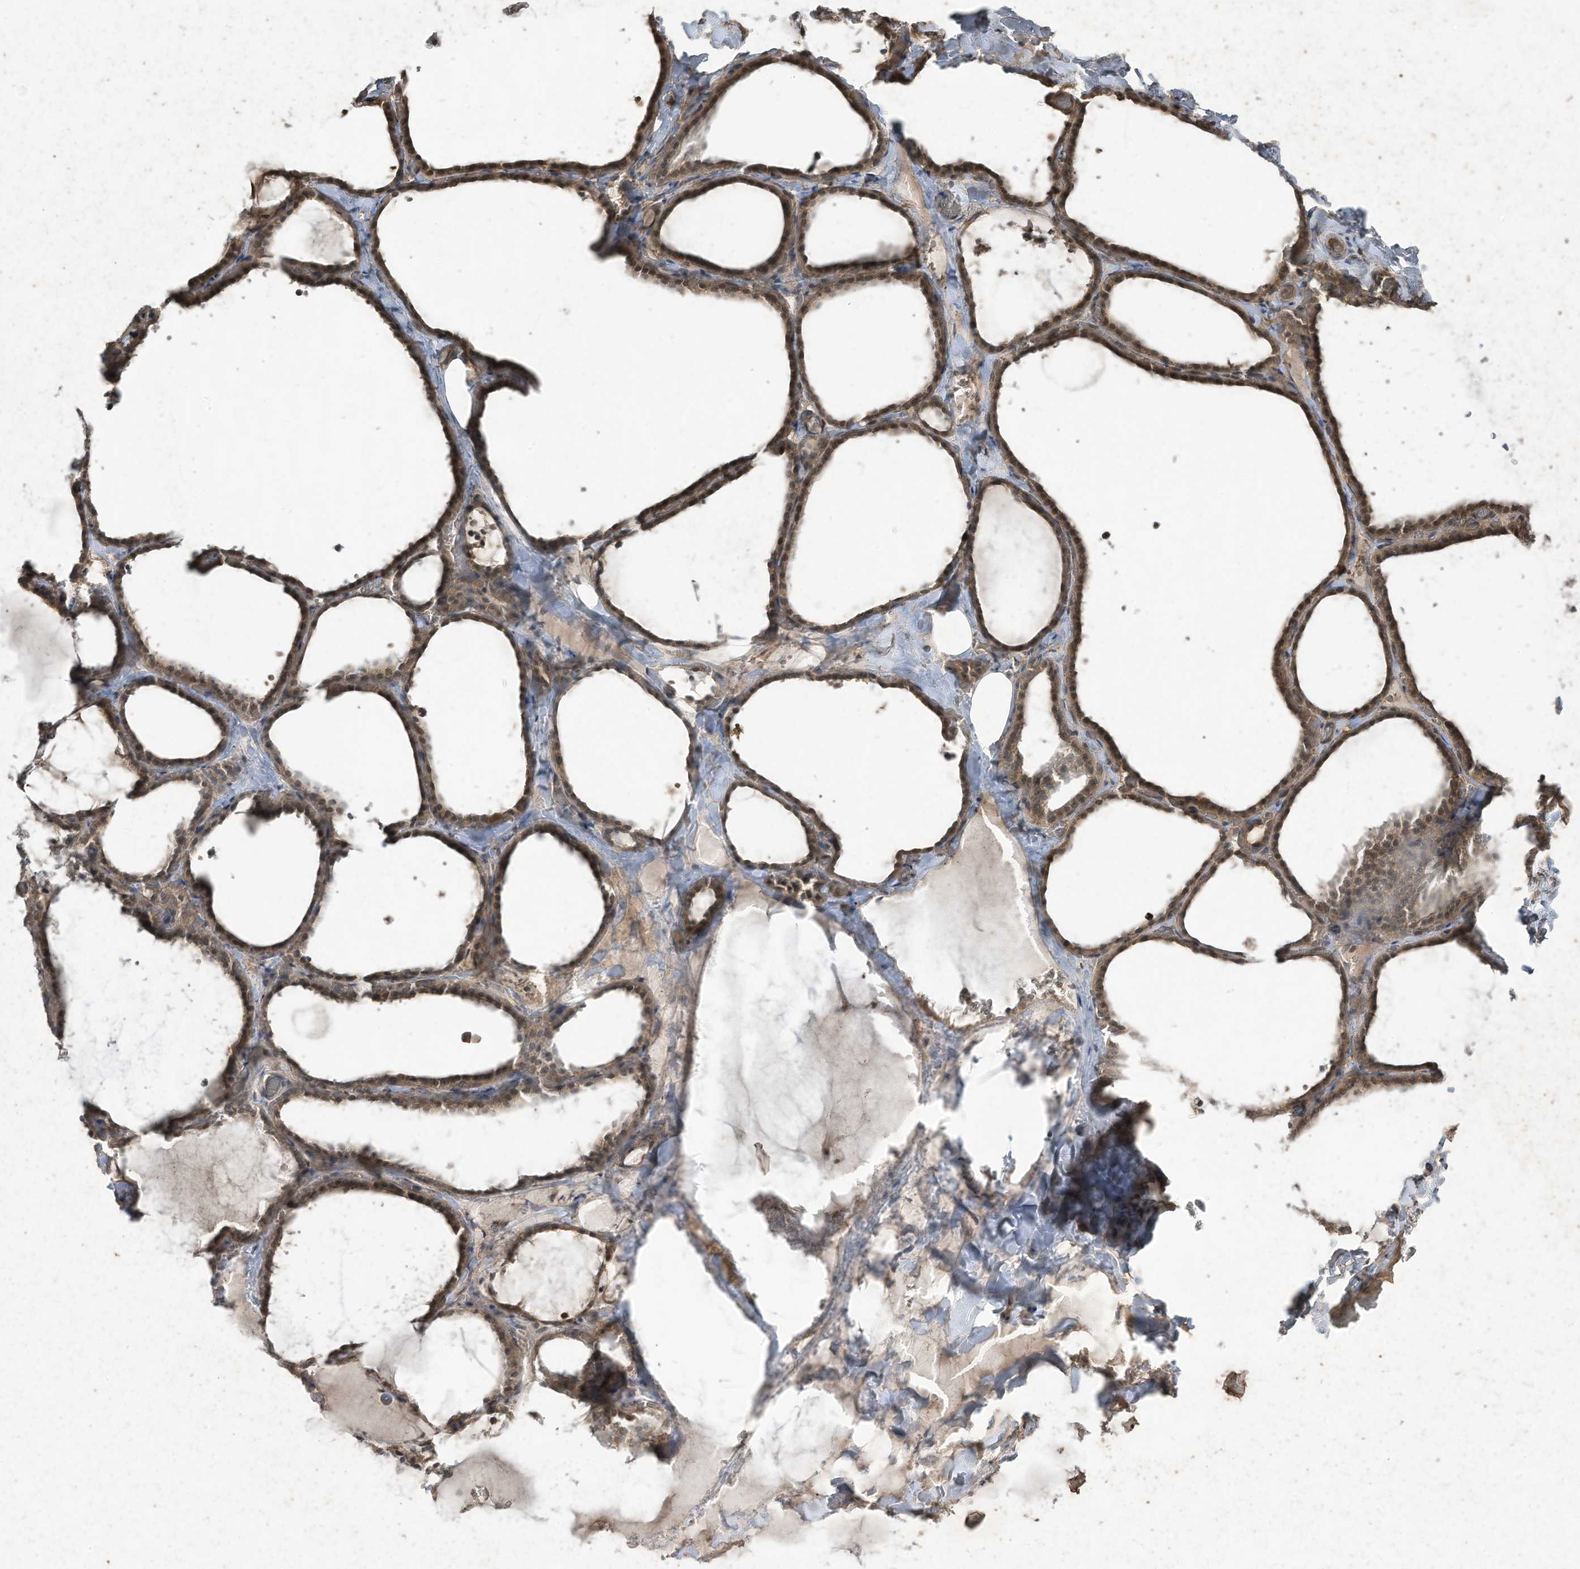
{"staining": {"intensity": "moderate", "quantity": ">75%", "location": "cytoplasmic/membranous"}, "tissue": "thyroid gland", "cell_type": "Glandular cells", "image_type": "normal", "snomed": [{"axis": "morphology", "description": "Normal tissue, NOS"}, {"axis": "topography", "description": "Thyroid gland"}], "caption": "Protein staining of normal thyroid gland demonstrates moderate cytoplasmic/membranous positivity in approximately >75% of glandular cells.", "gene": "MATN2", "patient": {"sex": "female", "age": 22}}